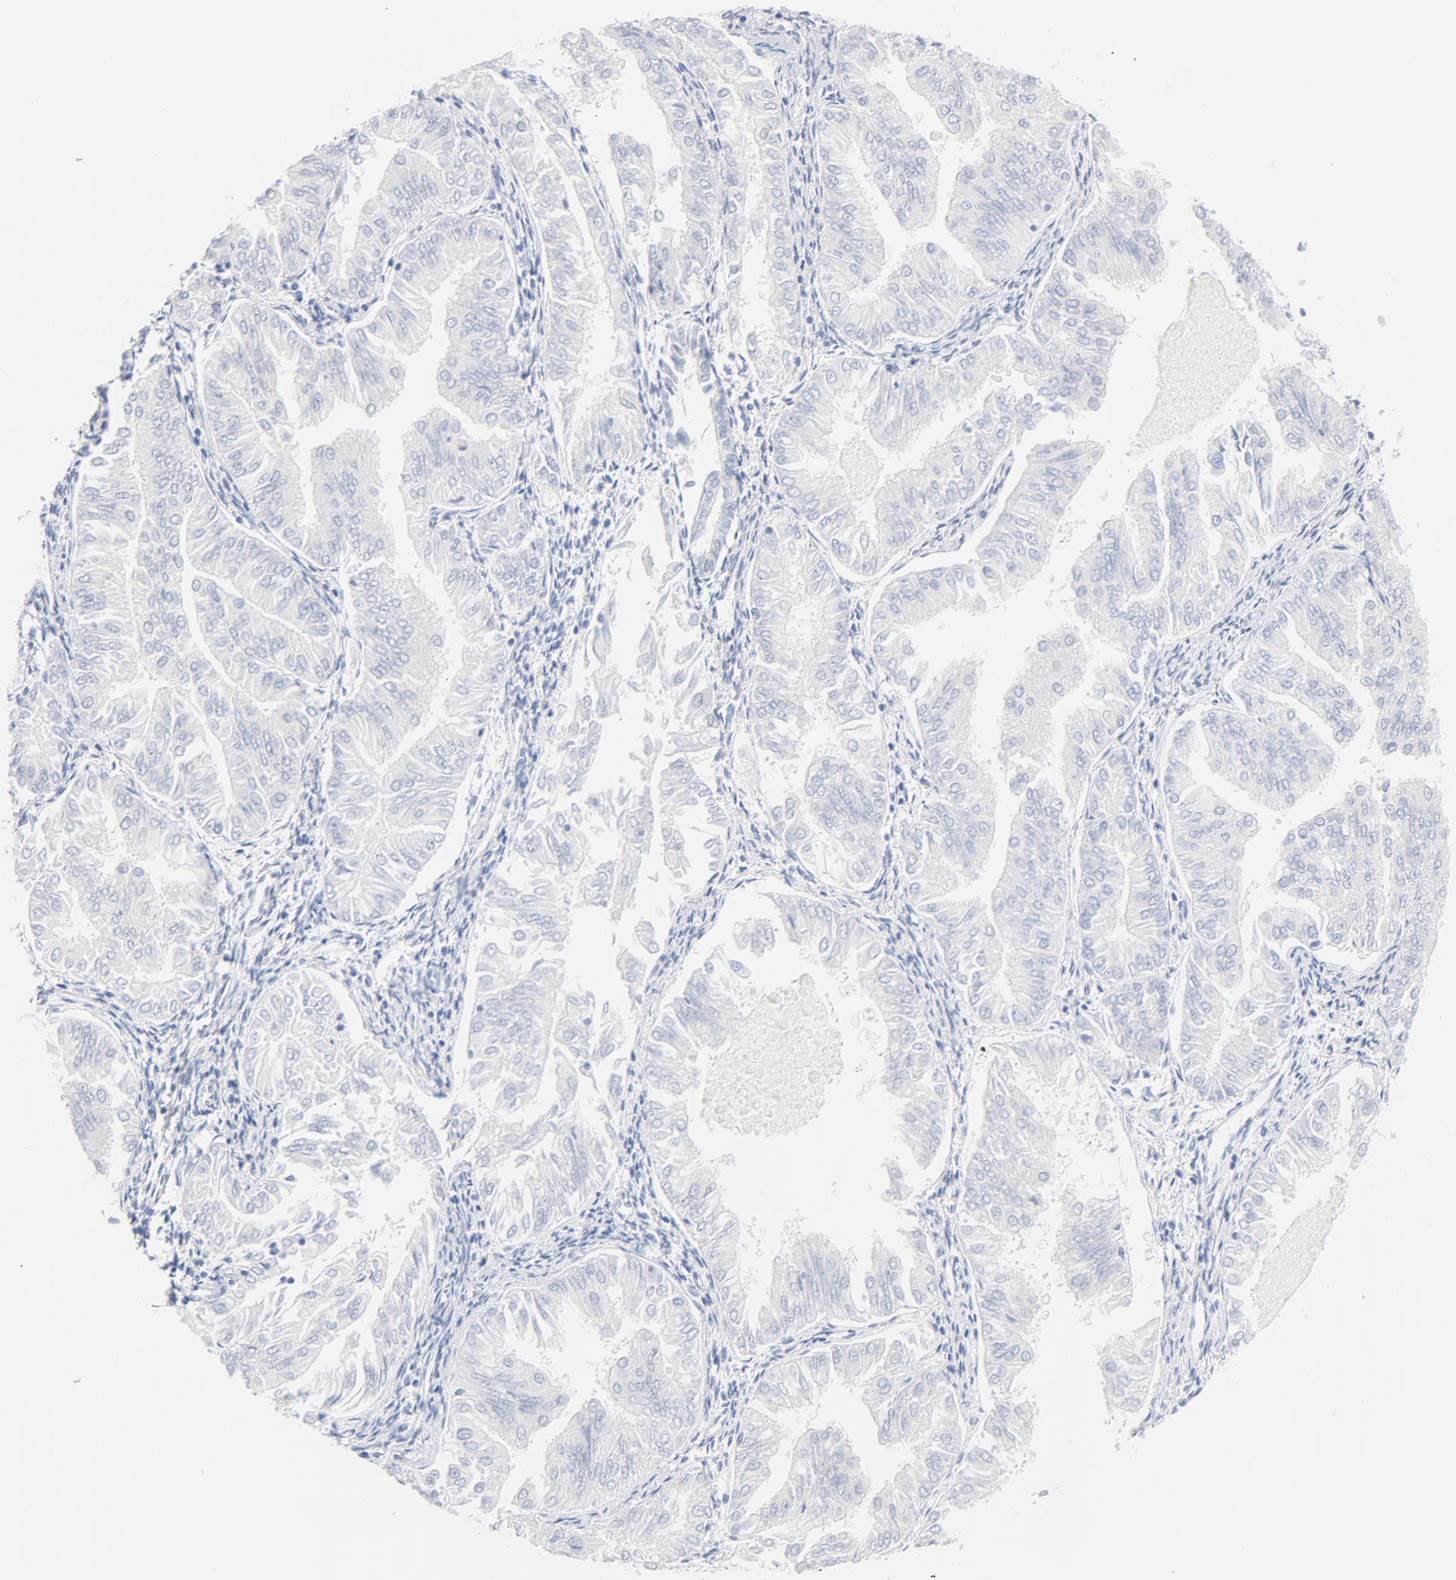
{"staining": {"intensity": "negative", "quantity": "none", "location": "none"}, "tissue": "endometrial cancer", "cell_type": "Tumor cells", "image_type": "cancer", "snomed": [{"axis": "morphology", "description": "Adenocarcinoma, NOS"}, {"axis": "topography", "description": "Endometrium"}], "caption": "This histopathology image is of endometrial cancer stained with IHC to label a protein in brown with the nuclei are counter-stained blue. There is no staining in tumor cells.", "gene": "FGFR3", "patient": {"sex": "female", "age": 53}}